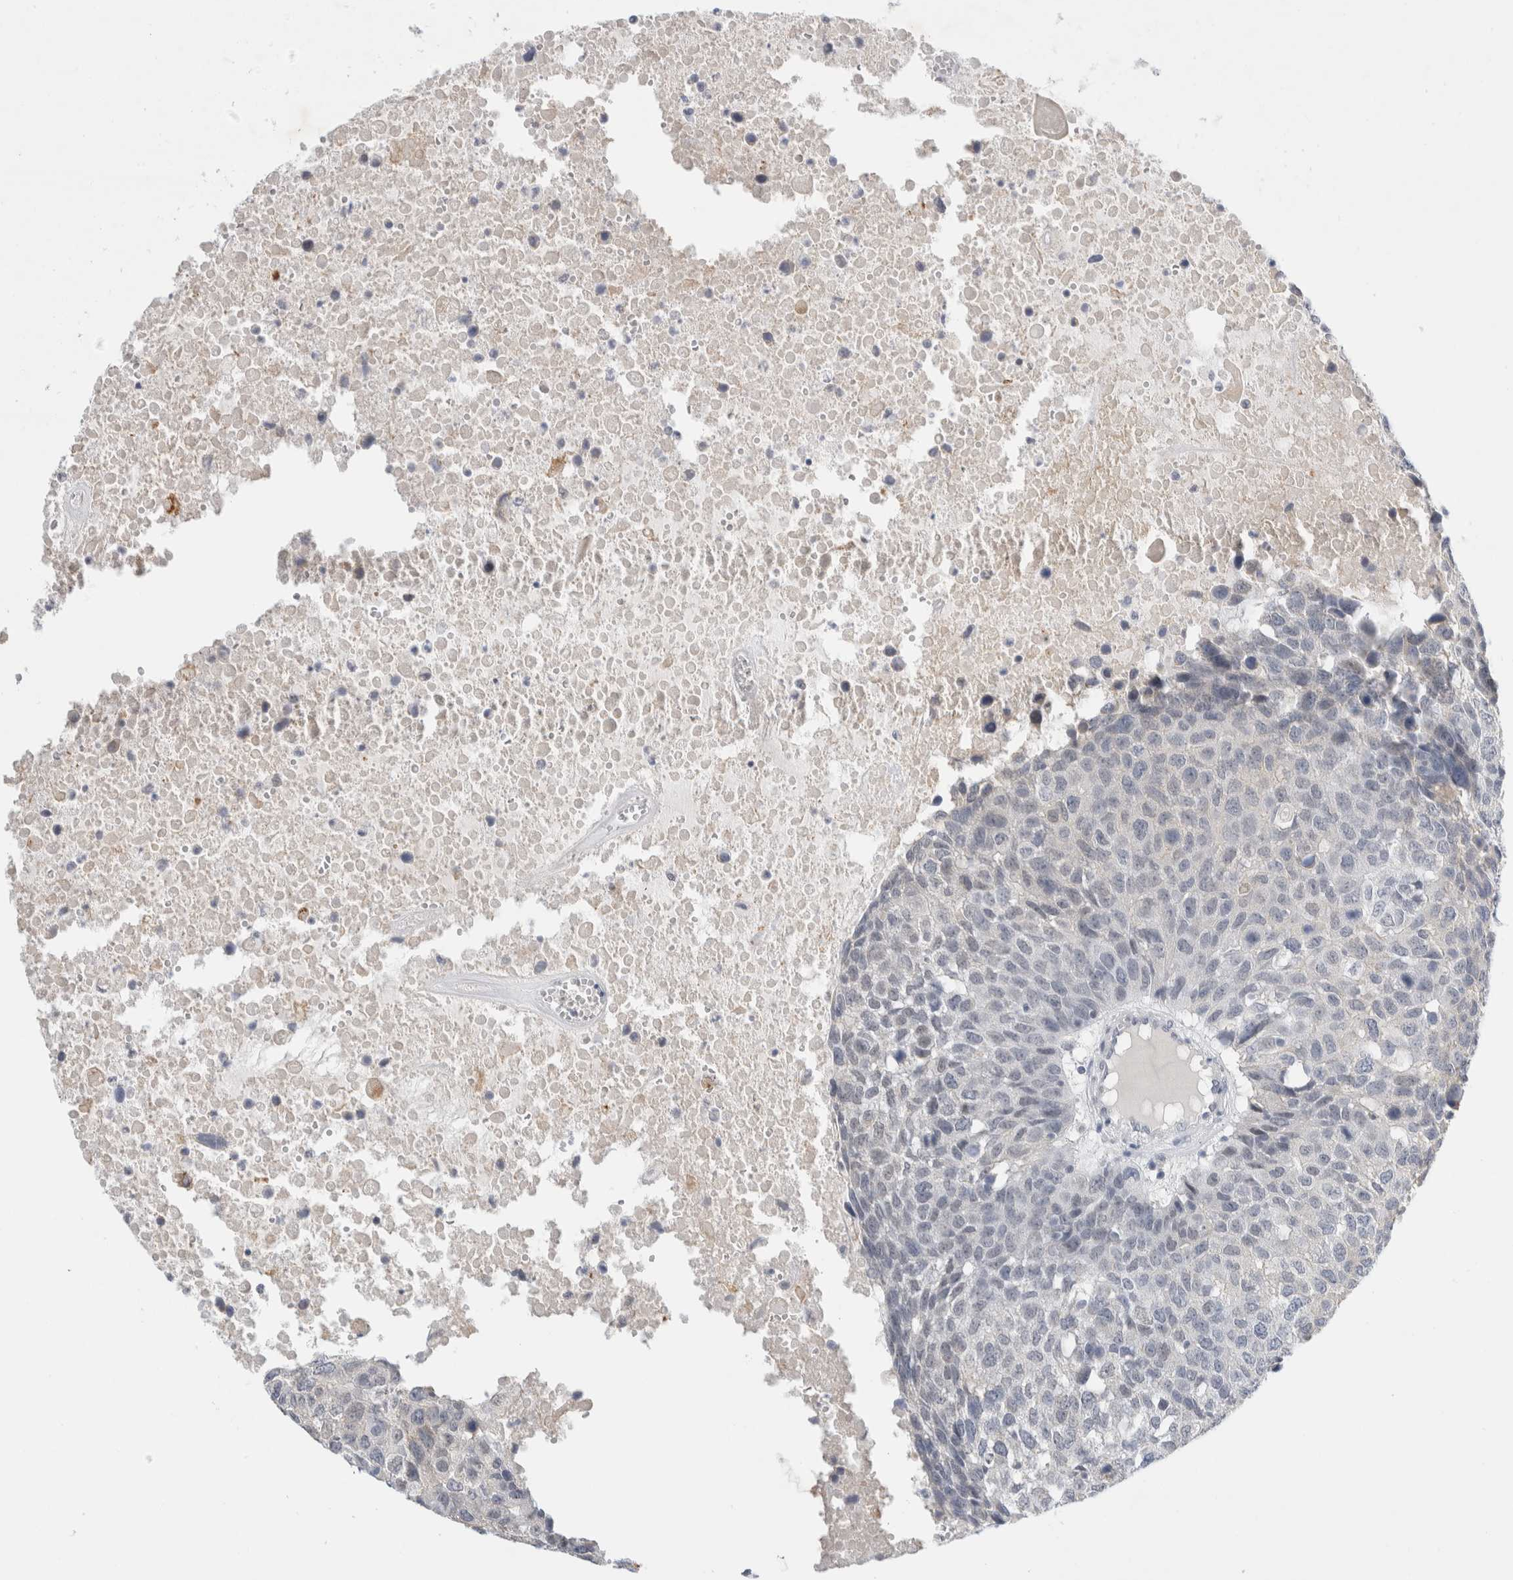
{"staining": {"intensity": "negative", "quantity": "none", "location": "none"}, "tissue": "head and neck cancer", "cell_type": "Tumor cells", "image_type": "cancer", "snomed": [{"axis": "morphology", "description": "Squamous cell carcinoma, NOS"}, {"axis": "topography", "description": "Head-Neck"}], "caption": "Immunohistochemistry photomicrograph of head and neck cancer stained for a protein (brown), which displays no positivity in tumor cells.", "gene": "SLC22A12", "patient": {"sex": "male", "age": 66}}